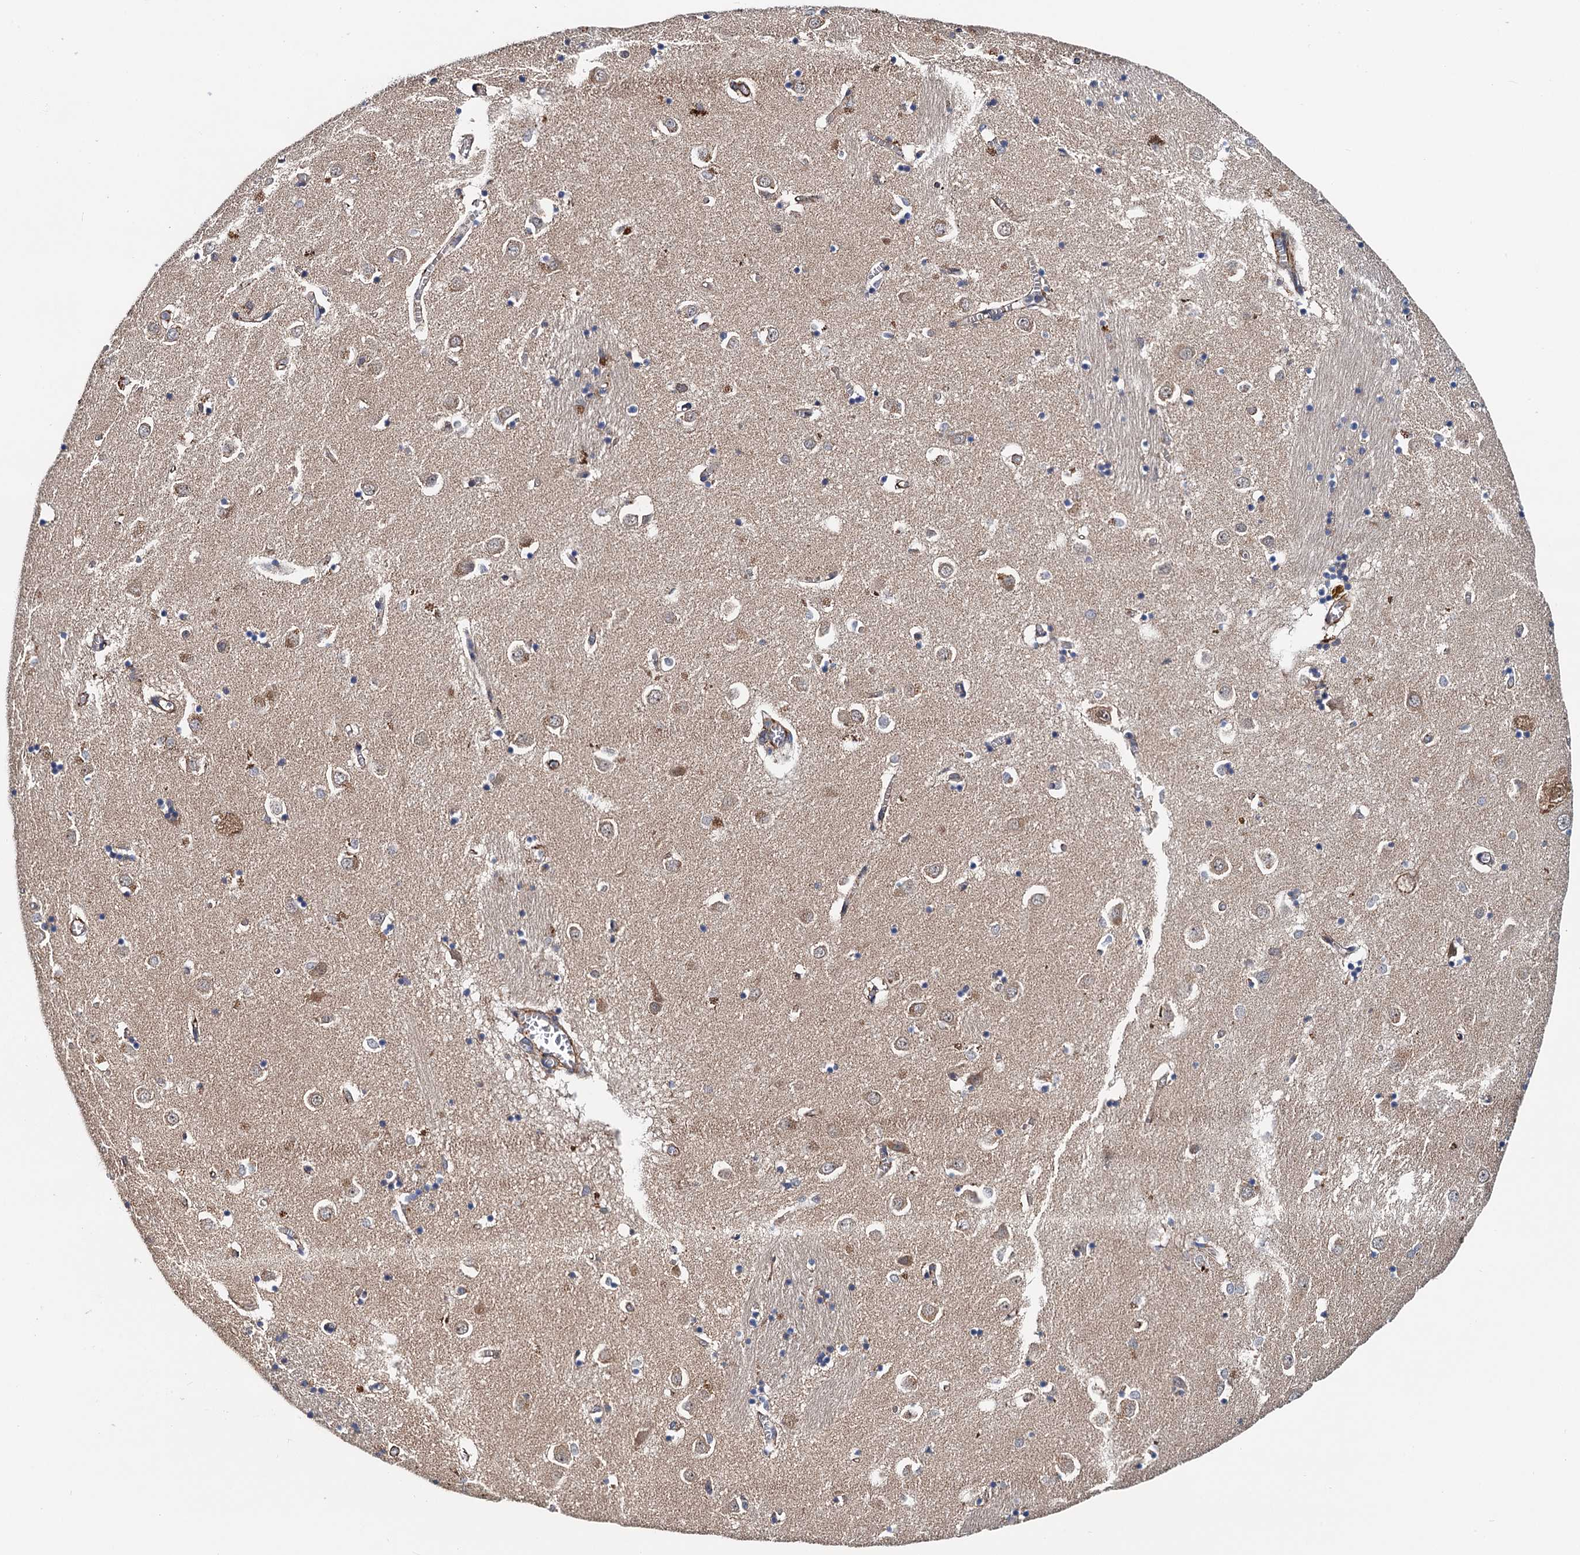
{"staining": {"intensity": "weak", "quantity": "<25%", "location": "cytoplasmic/membranous"}, "tissue": "caudate", "cell_type": "Glial cells", "image_type": "normal", "snomed": [{"axis": "morphology", "description": "Normal tissue, NOS"}, {"axis": "topography", "description": "Lateral ventricle wall"}], "caption": "Caudate was stained to show a protein in brown. There is no significant staining in glial cells. Brightfield microscopy of IHC stained with DAB (3,3'-diaminobenzidine) (brown) and hematoxylin (blue), captured at high magnification.", "gene": "AAGAB", "patient": {"sex": "male", "age": 70}}